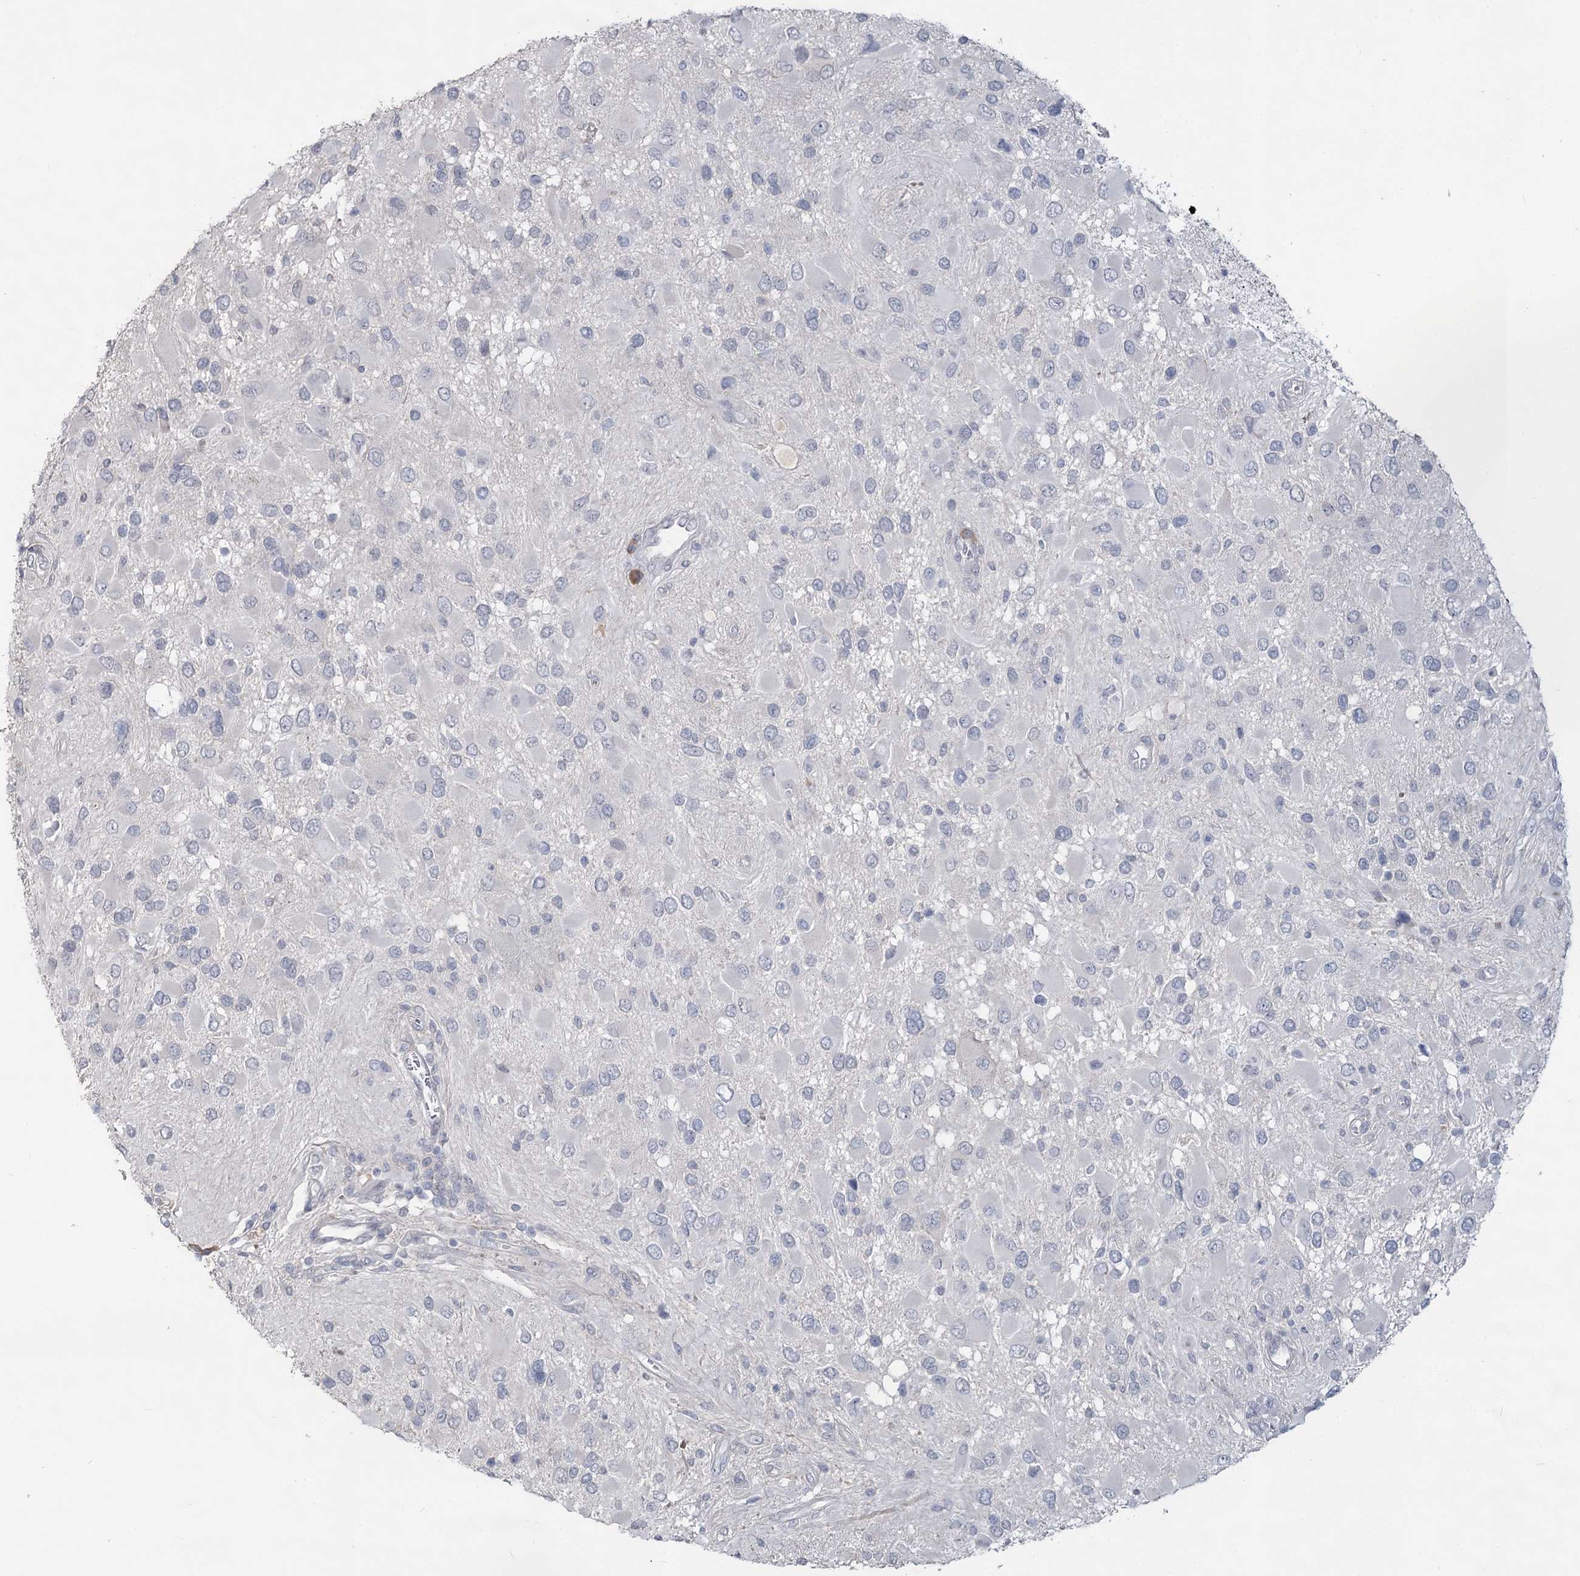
{"staining": {"intensity": "negative", "quantity": "none", "location": "none"}, "tissue": "glioma", "cell_type": "Tumor cells", "image_type": "cancer", "snomed": [{"axis": "morphology", "description": "Glioma, malignant, High grade"}, {"axis": "topography", "description": "Brain"}], "caption": "The image demonstrates no staining of tumor cells in glioma.", "gene": "SLC9A3", "patient": {"sex": "male", "age": 53}}